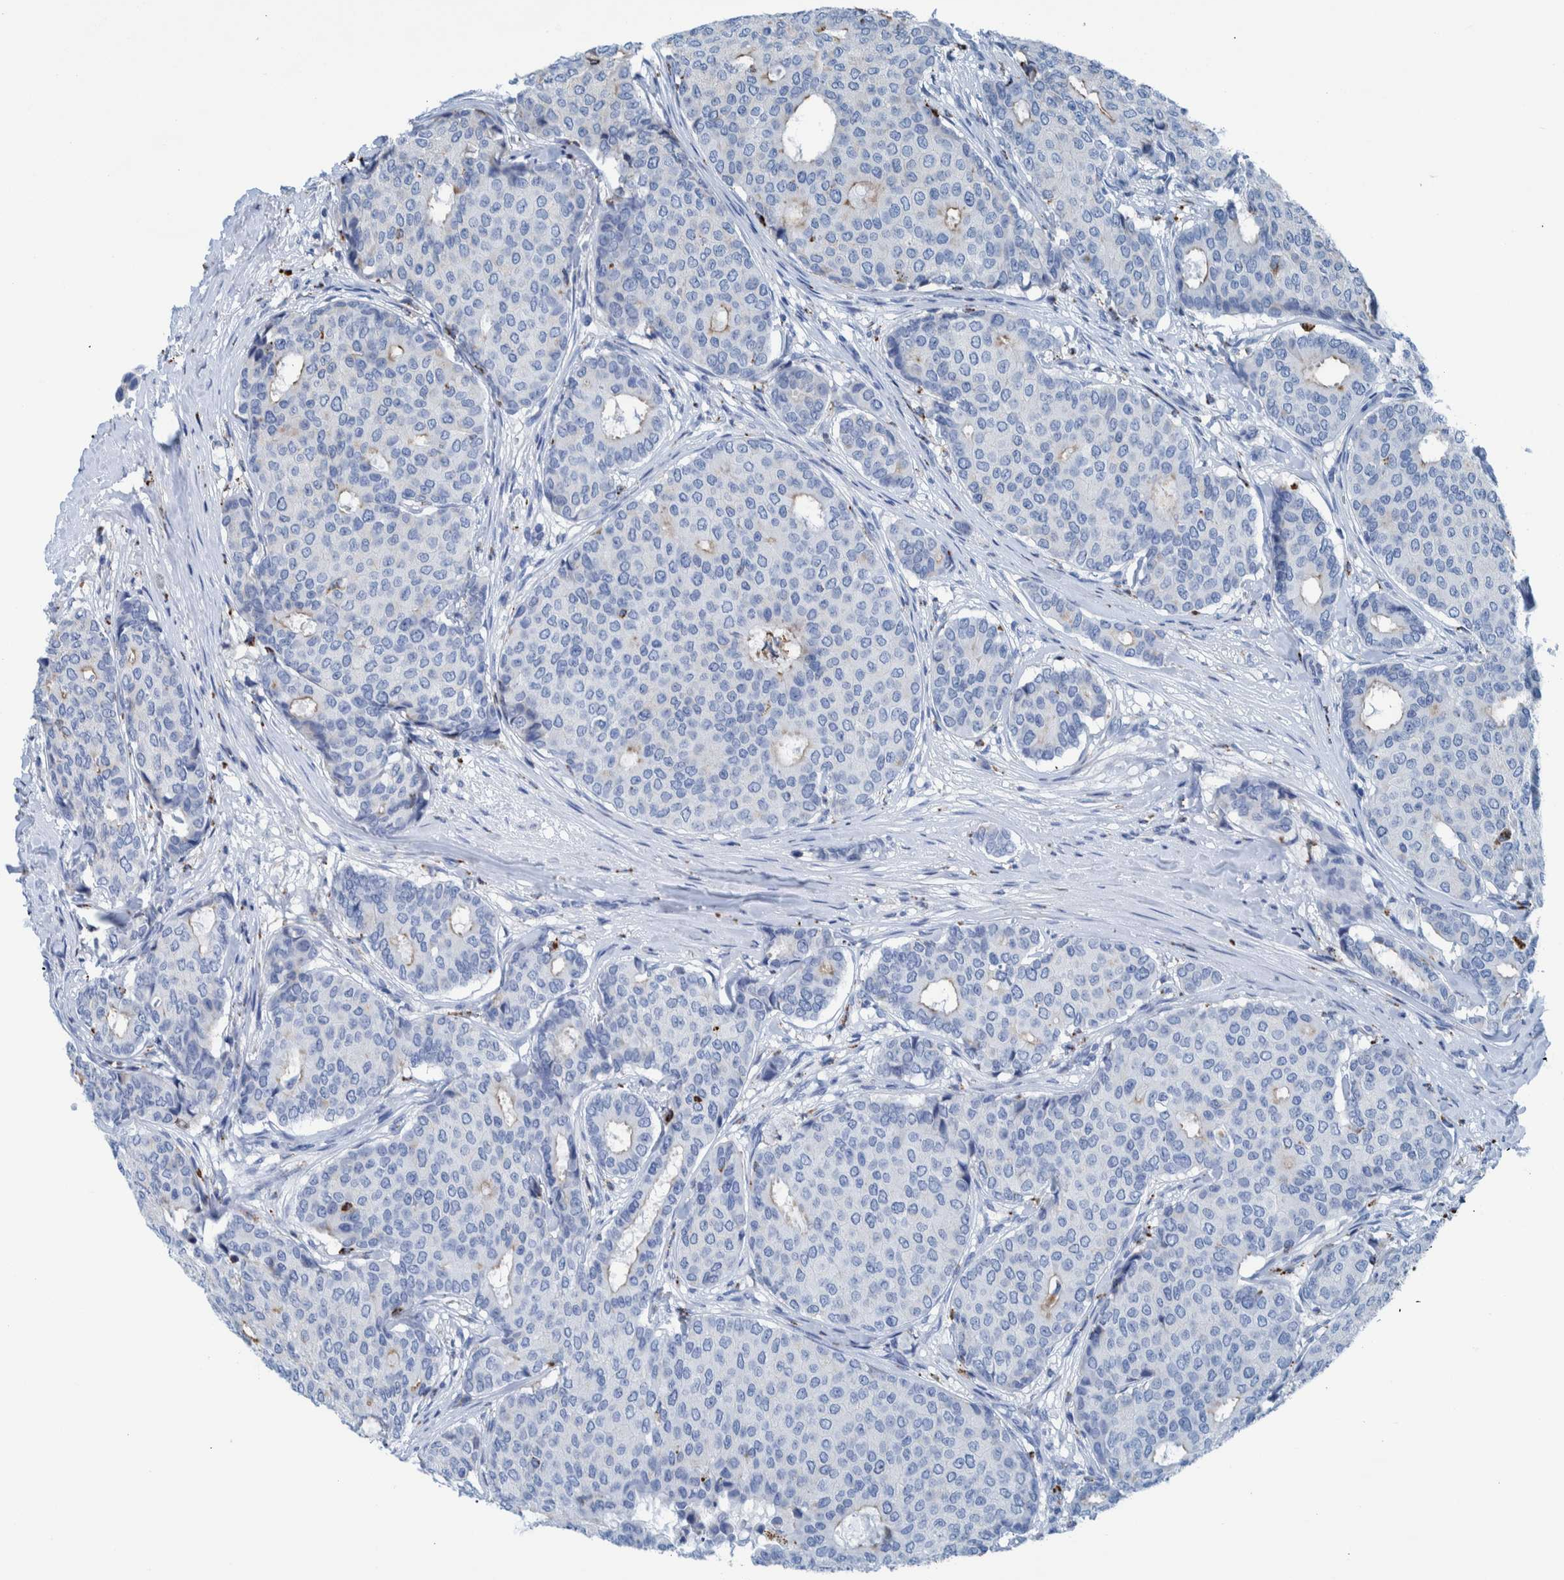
{"staining": {"intensity": "negative", "quantity": "none", "location": "none"}, "tissue": "breast cancer", "cell_type": "Tumor cells", "image_type": "cancer", "snomed": [{"axis": "morphology", "description": "Duct carcinoma"}, {"axis": "topography", "description": "Breast"}], "caption": "Tumor cells are negative for brown protein staining in breast invasive ductal carcinoma.", "gene": "IDO1", "patient": {"sex": "female", "age": 75}}